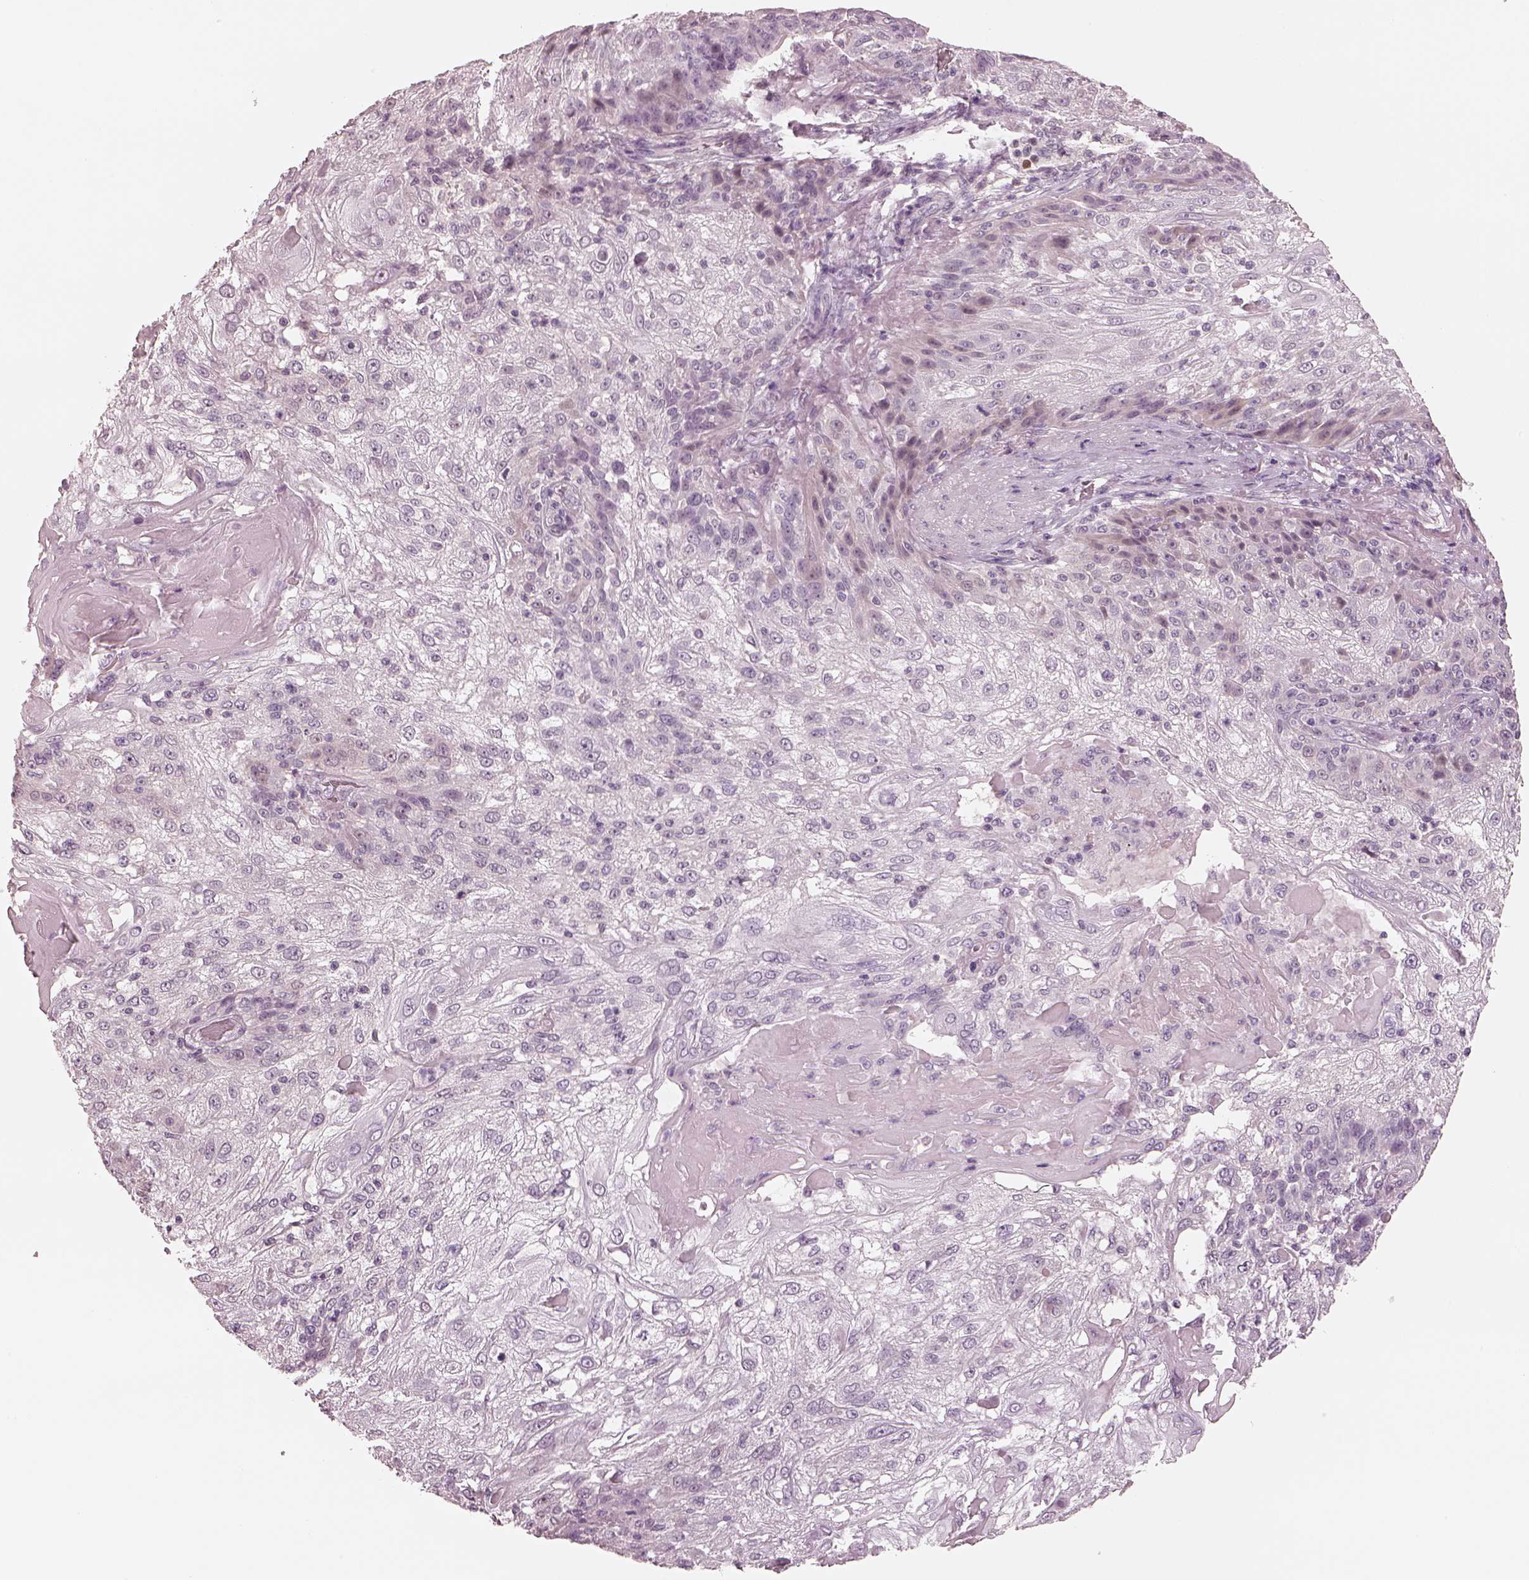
{"staining": {"intensity": "negative", "quantity": "none", "location": "none"}, "tissue": "skin cancer", "cell_type": "Tumor cells", "image_type": "cancer", "snomed": [{"axis": "morphology", "description": "Normal tissue, NOS"}, {"axis": "morphology", "description": "Squamous cell carcinoma, NOS"}, {"axis": "topography", "description": "Skin"}], "caption": "There is no significant positivity in tumor cells of skin cancer (squamous cell carcinoma).", "gene": "EGR4", "patient": {"sex": "female", "age": 83}}